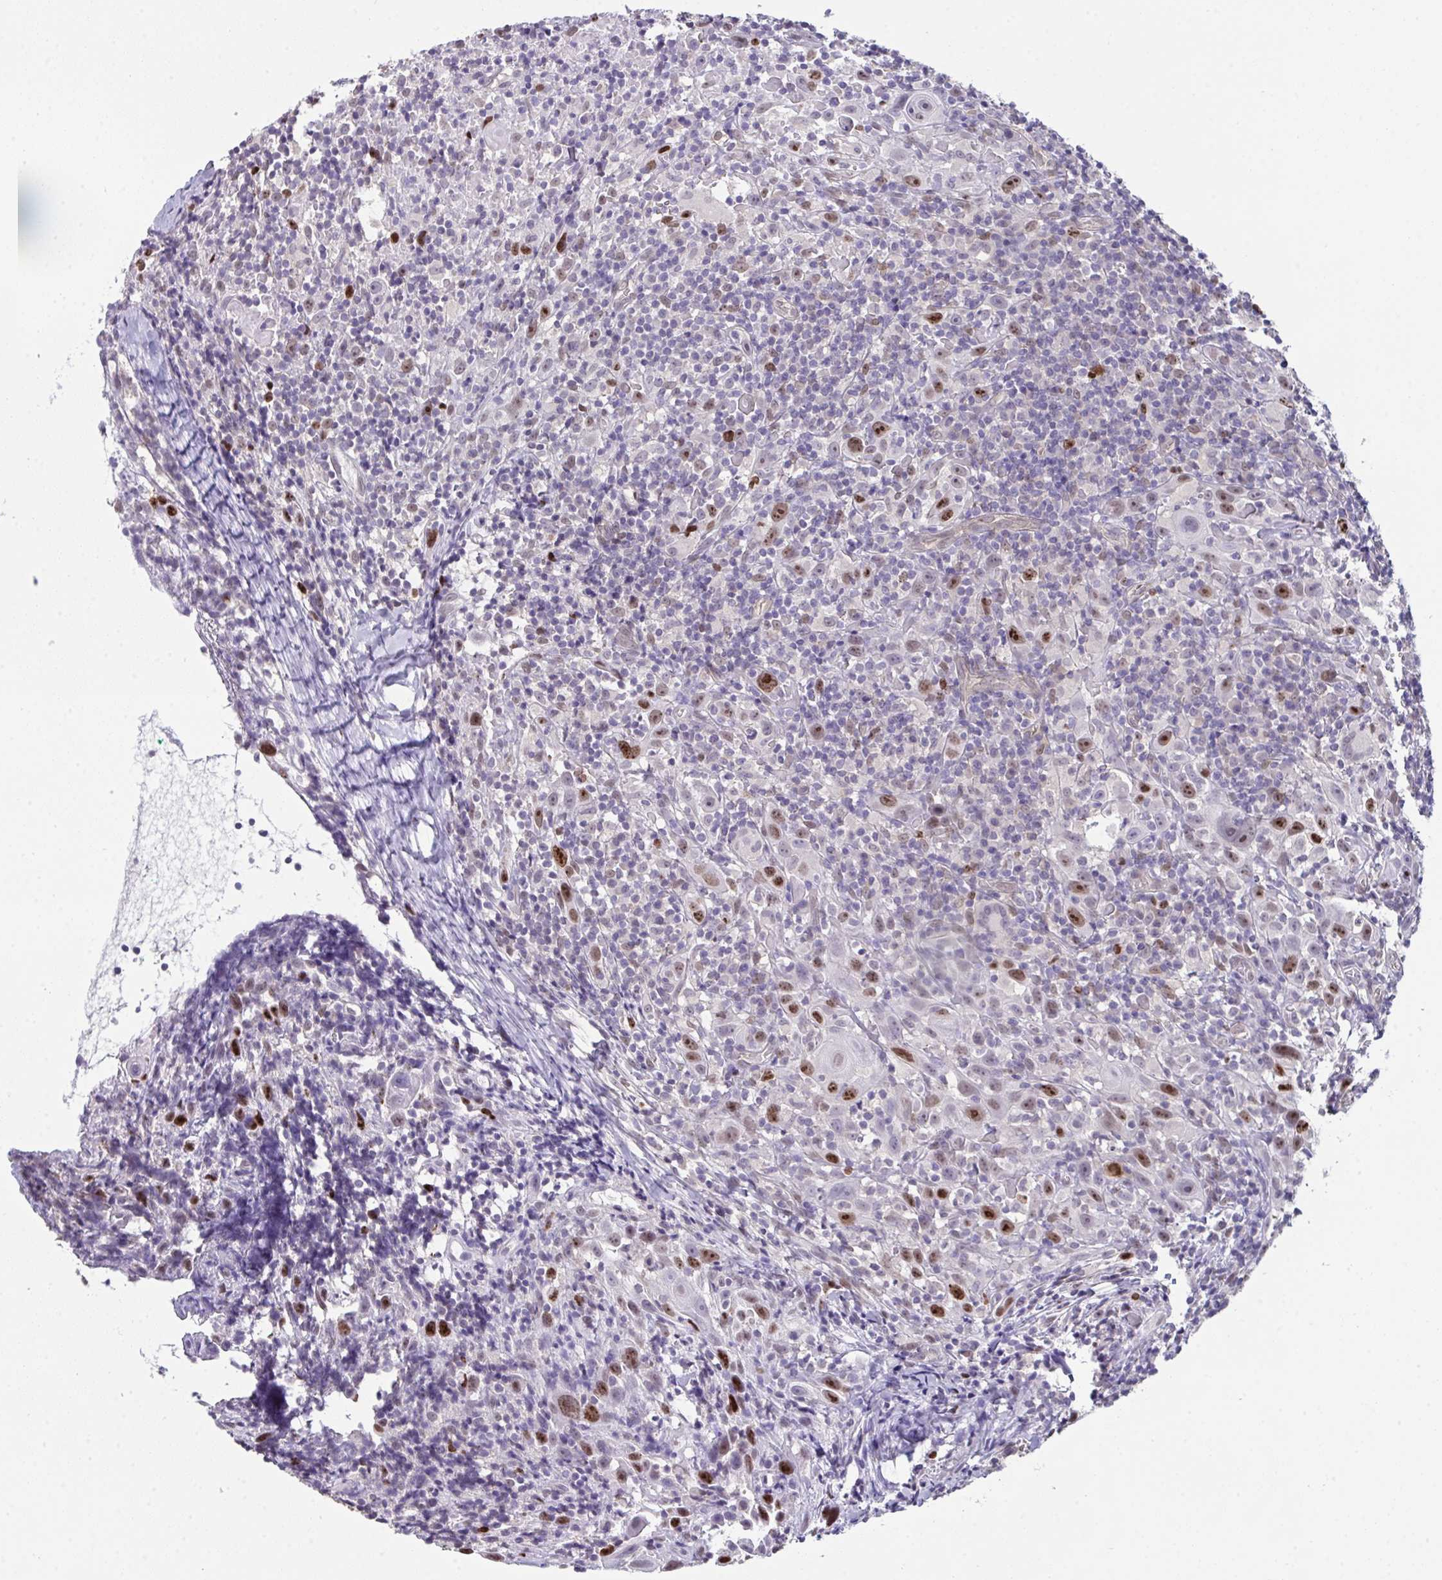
{"staining": {"intensity": "strong", "quantity": "<25%", "location": "nuclear"}, "tissue": "head and neck cancer", "cell_type": "Tumor cells", "image_type": "cancer", "snomed": [{"axis": "morphology", "description": "Squamous cell carcinoma, NOS"}, {"axis": "topography", "description": "Head-Neck"}], "caption": "Protein staining by immunohistochemistry shows strong nuclear positivity in about <25% of tumor cells in head and neck squamous cell carcinoma. Using DAB (3,3'-diaminobenzidine) (brown) and hematoxylin (blue) stains, captured at high magnification using brightfield microscopy.", "gene": "SETD7", "patient": {"sex": "female", "age": 95}}